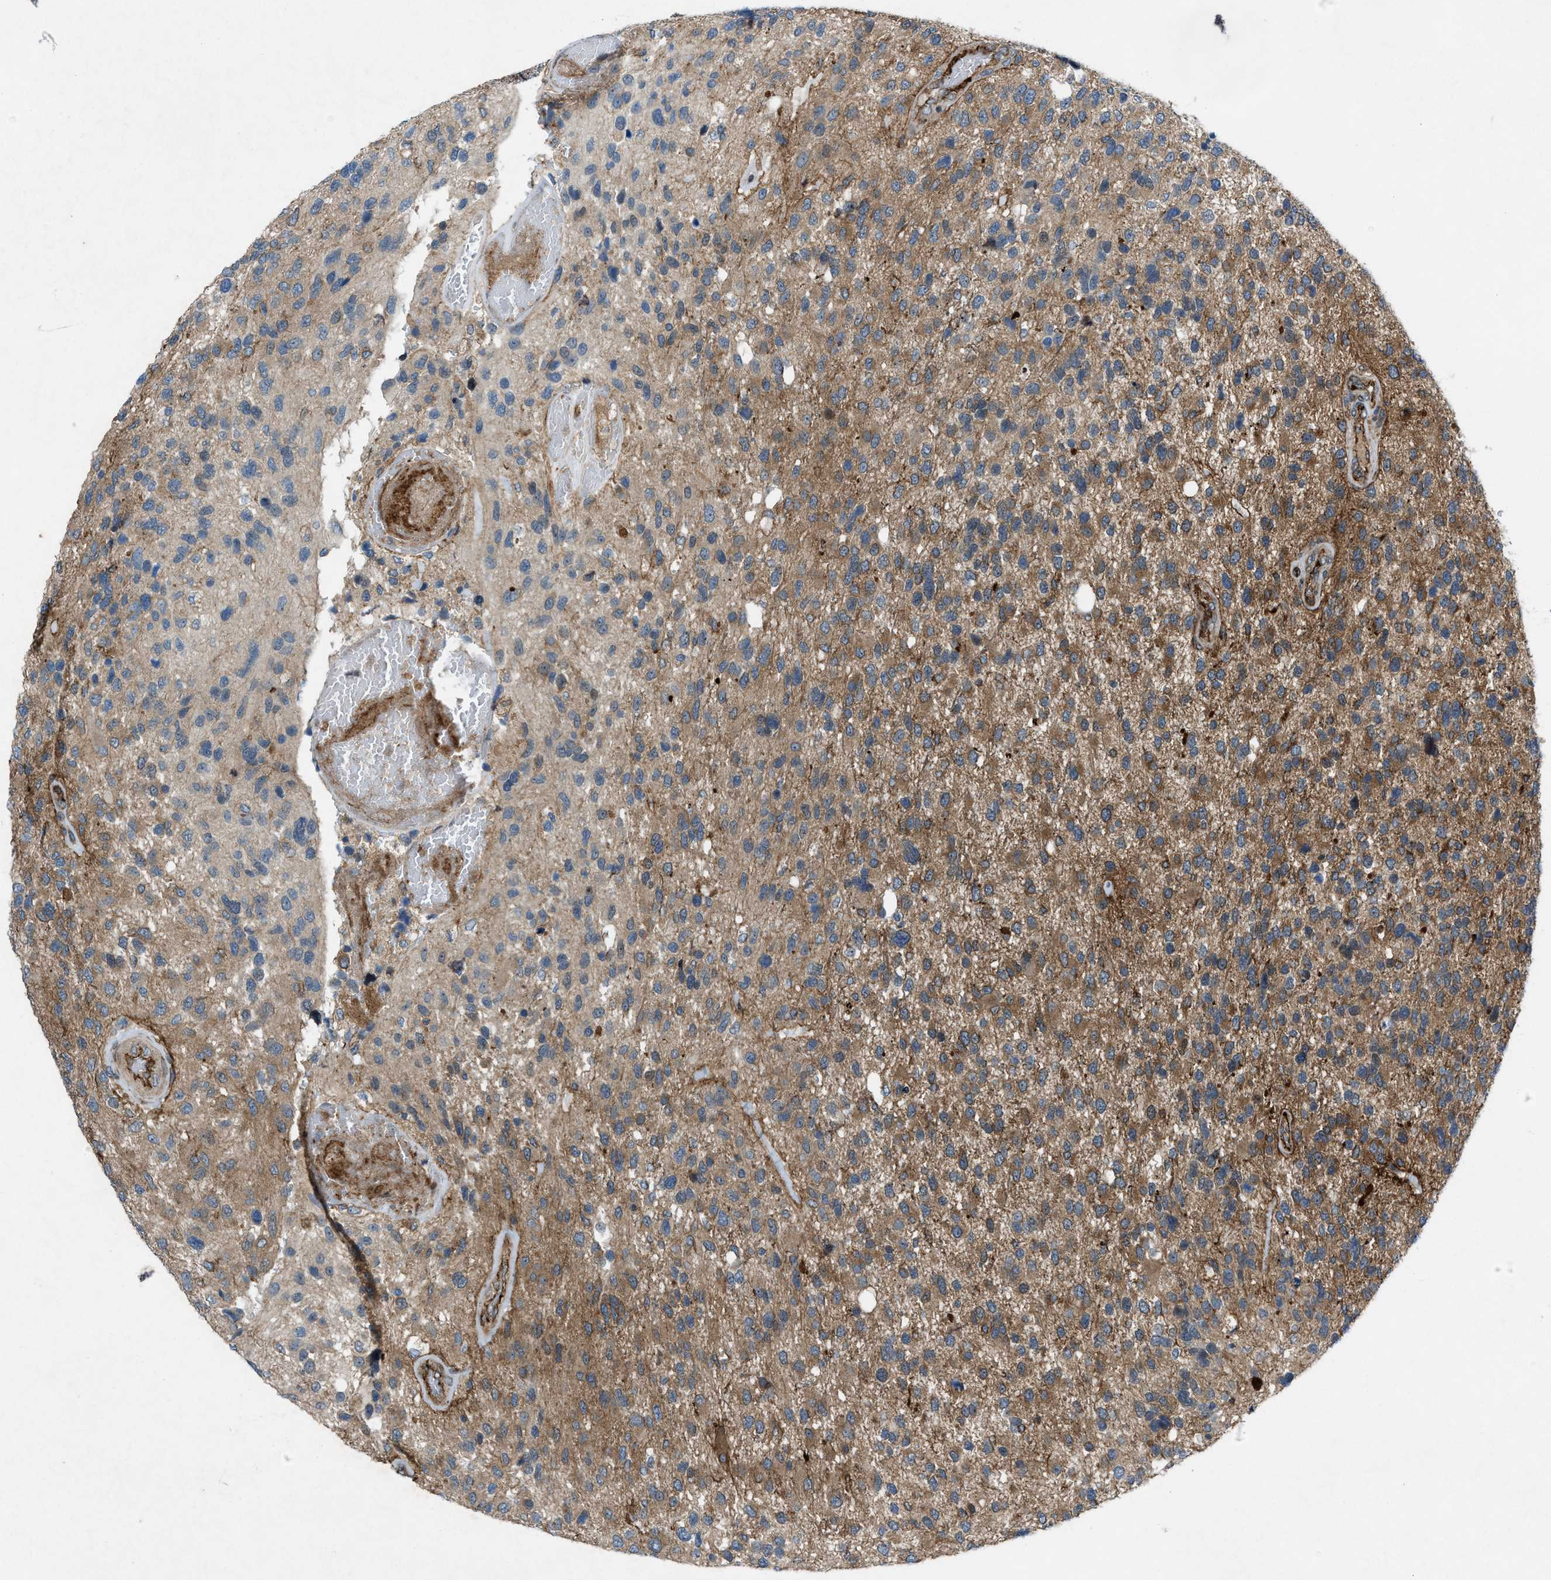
{"staining": {"intensity": "moderate", "quantity": ">75%", "location": "cytoplasmic/membranous"}, "tissue": "glioma", "cell_type": "Tumor cells", "image_type": "cancer", "snomed": [{"axis": "morphology", "description": "Glioma, malignant, High grade"}, {"axis": "topography", "description": "Brain"}], "caption": "Immunohistochemistry (IHC) (DAB) staining of human malignant high-grade glioma exhibits moderate cytoplasmic/membranous protein expression in approximately >75% of tumor cells.", "gene": "URGCP", "patient": {"sex": "female", "age": 58}}